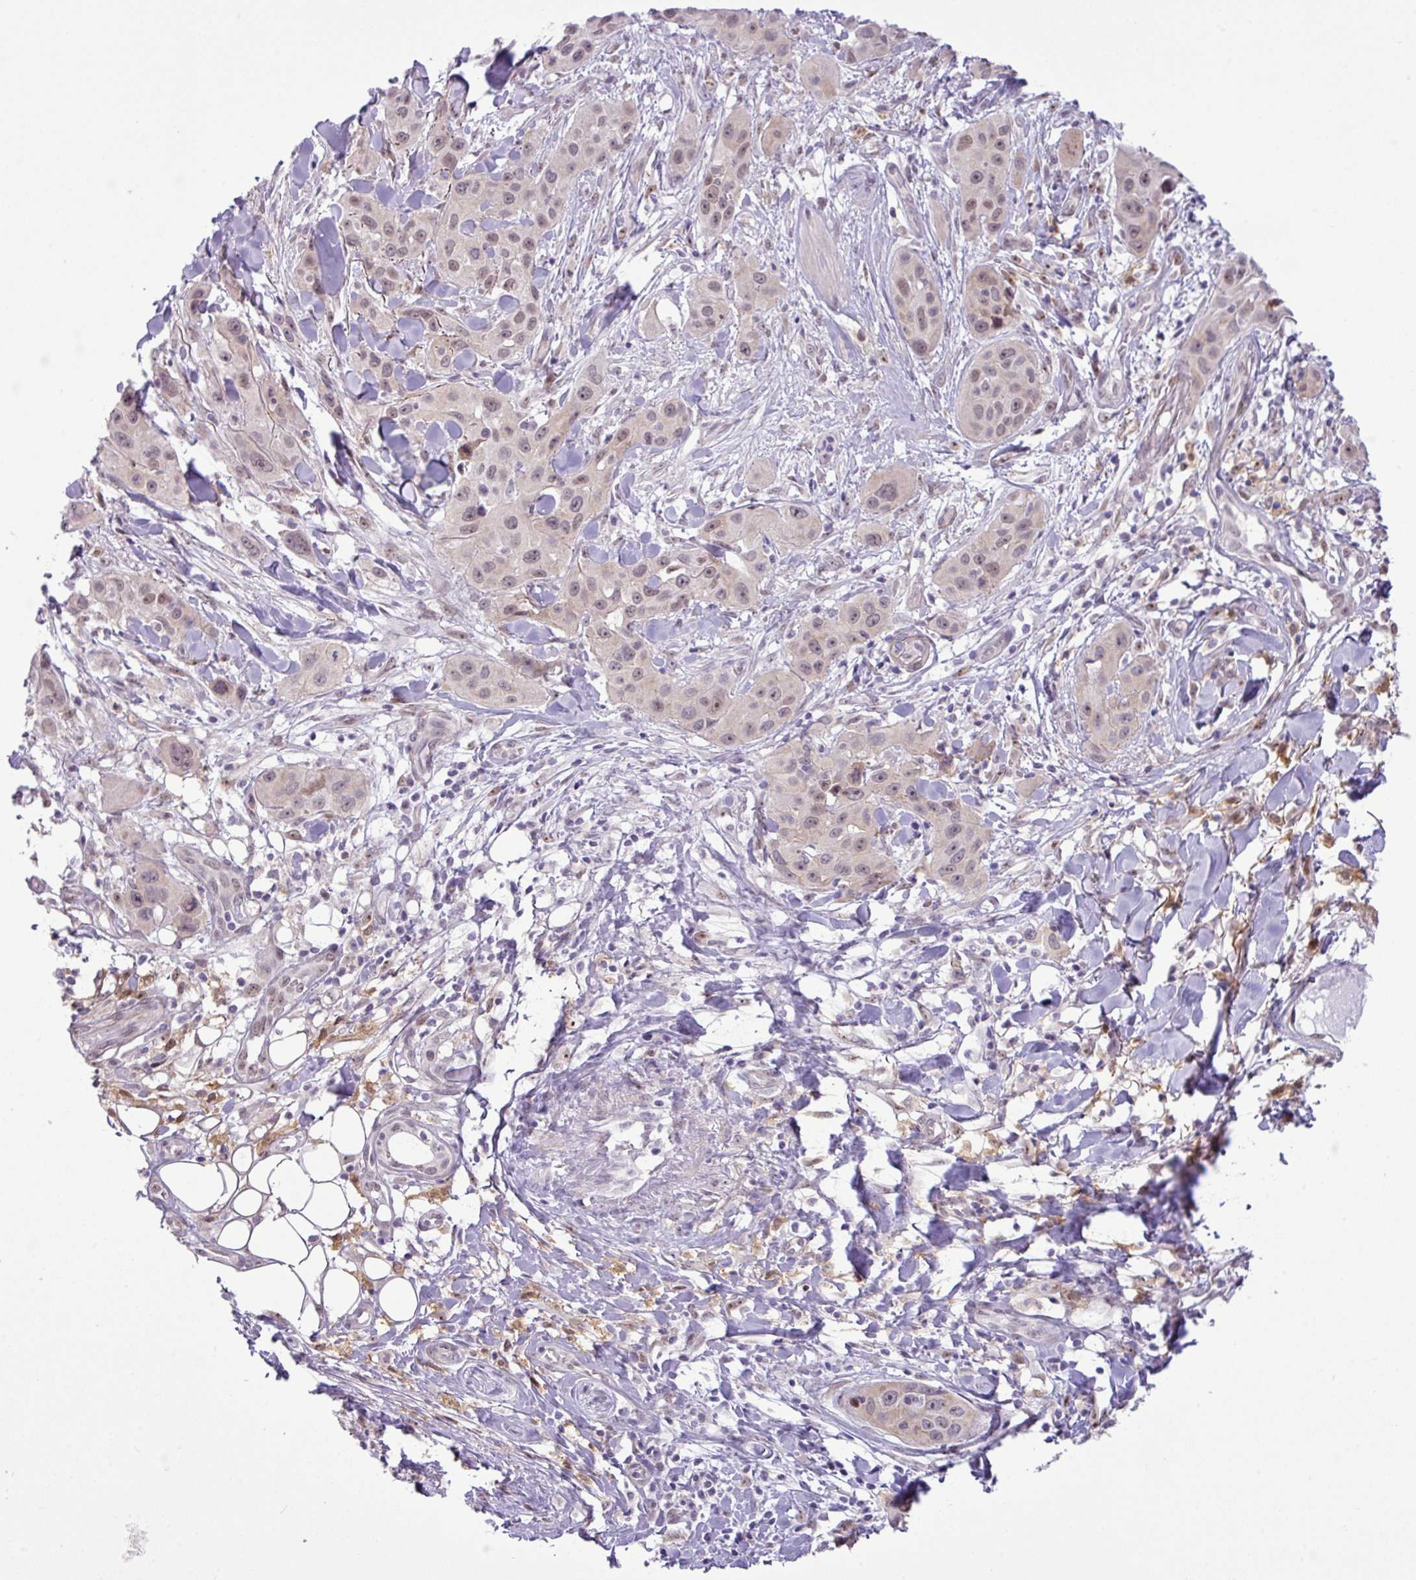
{"staining": {"intensity": "weak", "quantity": "25%-75%", "location": "nuclear"}, "tissue": "skin cancer", "cell_type": "Tumor cells", "image_type": "cancer", "snomed": [{"axis": "morphology", "description": "Squamous cell carcinoma, NOS"}, {"axis": "topography", "description": "Skin"}], "caption": "Skin cancer (squamous cell carcinoma) was stained to show a protein in brown. There is low levels of weak nuclear staining in approximately 25%-75% of tumor cells.", "gene": "MAK16", "patient": {"sex": "male", "age": 63}}